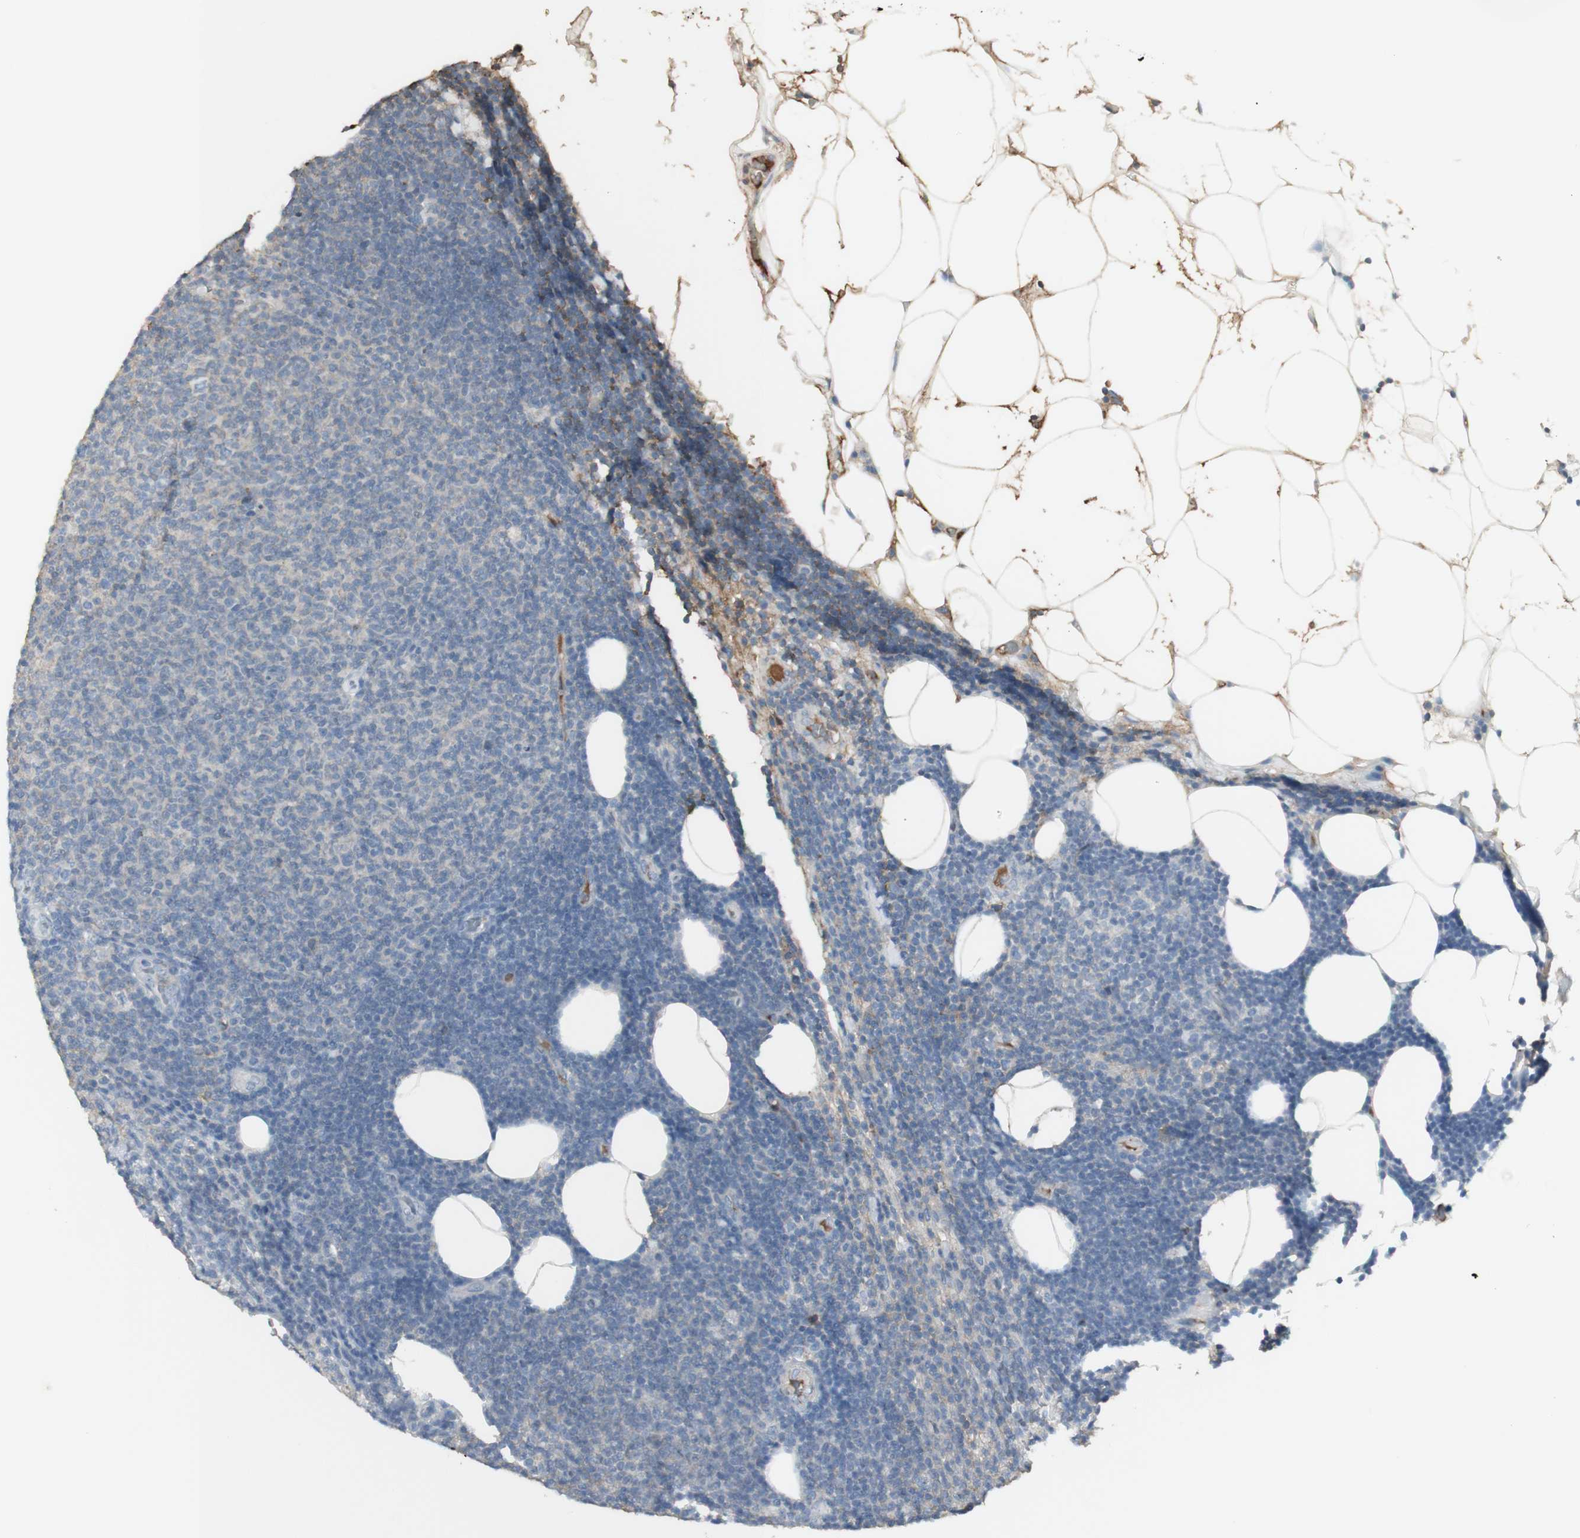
{"staining": {"intensity": "negative", "quantity": "none", "location": "none"}, "tissue": "lymphoma", "cell_type": "Tumor cells", "image_type": "cancer", "snomed": [{"axis": "morphology", "description": "Malignant lymphoma, non-Hodgkin's type, Low grade"}, {"axis": "topography", "description": "Lymph node"}], "caption": "Protein analysis of low-grade malignant lymphoma, non-Hodgkin's type exhibits no significant positivity in tumor cells.", "gene": "IFNG", "patient": {"sex": "male", "age": 66}}